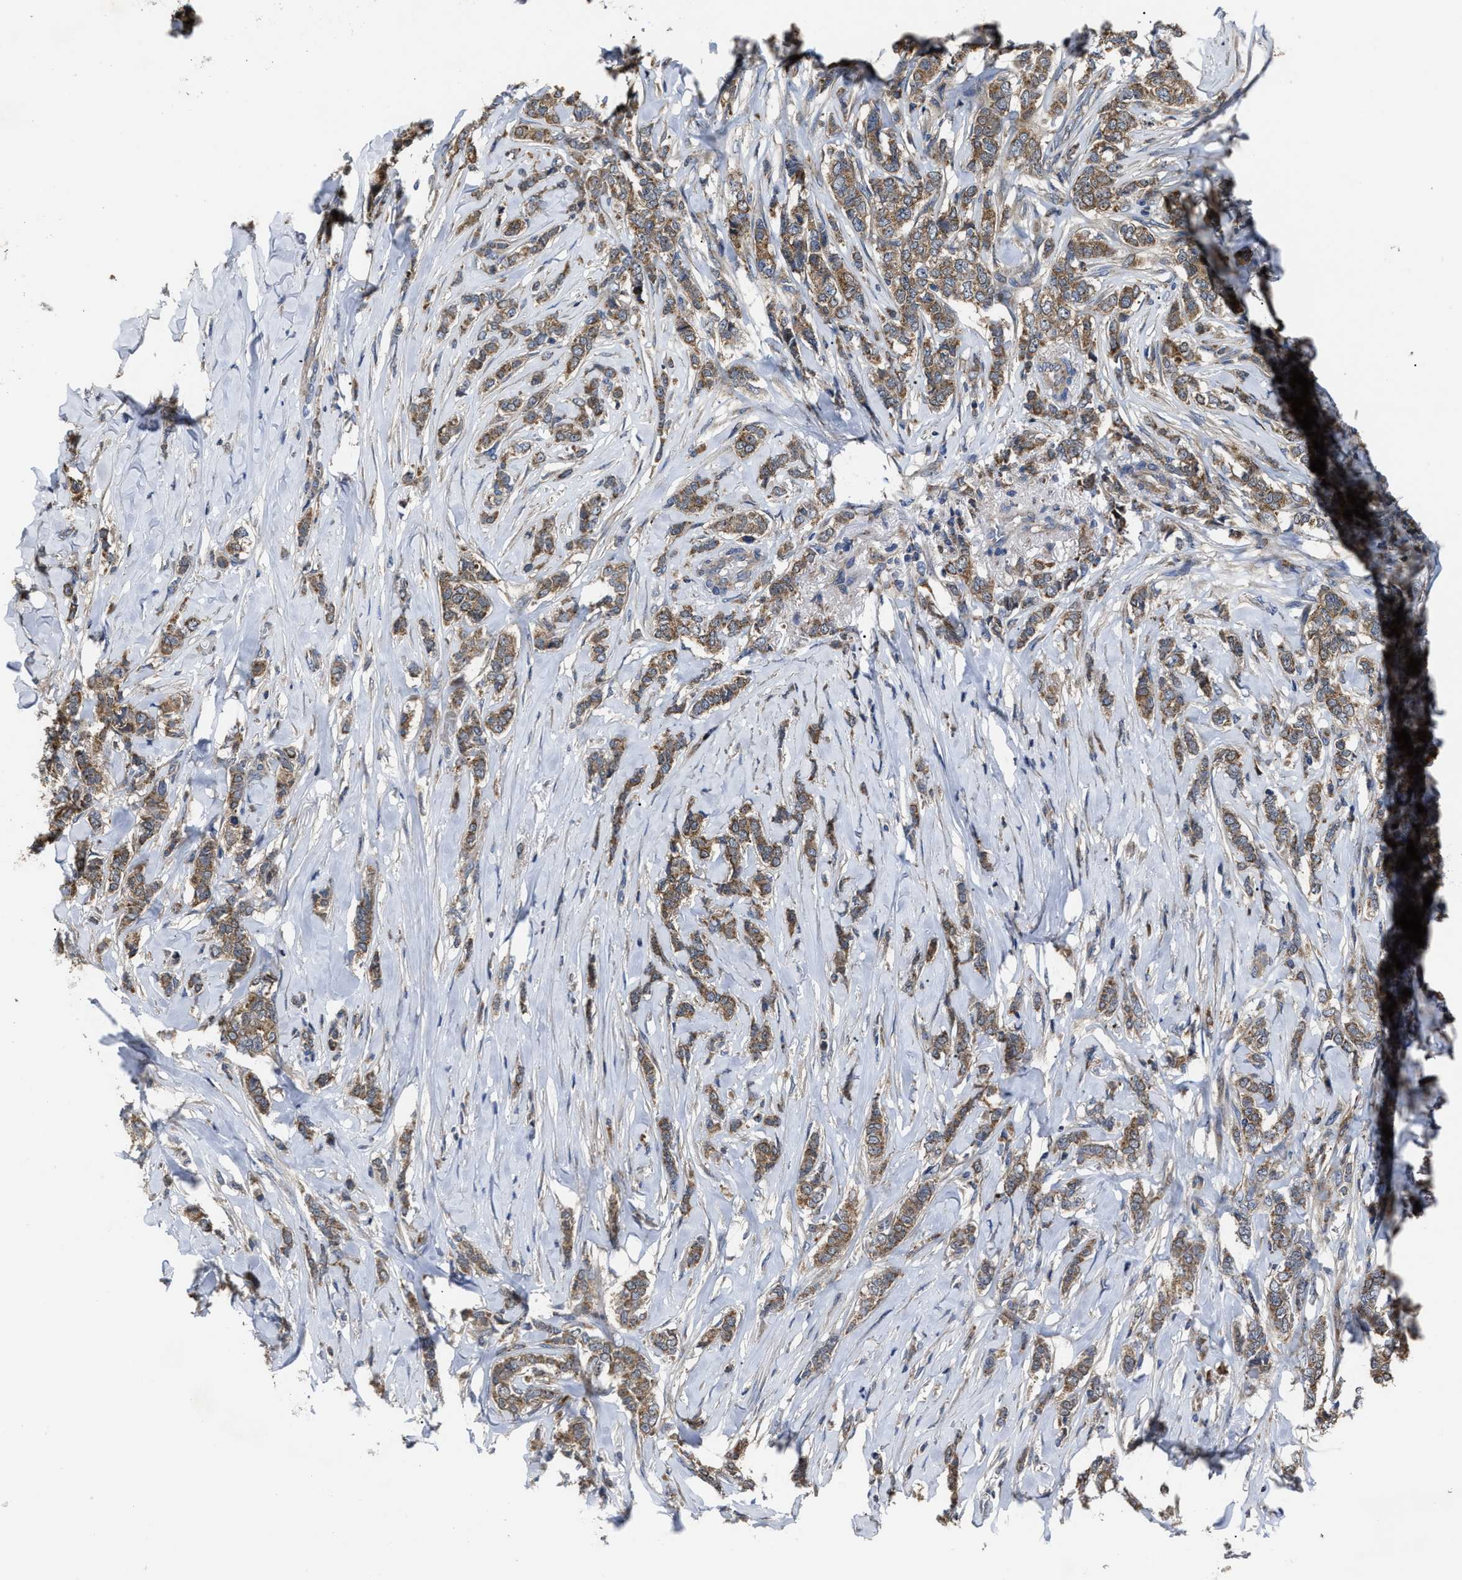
{"staining": {"intensity": "moderate", "quantity": ">75%", "location": "cytoplasmic/membranous"}, "tissue": "breast cancer", "cell_type": "Tumor cells", "image_type": "cancer", "snomed": [{"axis": "morphology", "description": "Lobular carcinoma"}, {"axis": "topography", "description": "Skin"}, {"axis": "topography", "description": "Breast"}], "caption": "Immunohistochemical staining of breast cancer shows medium levels of moderate cytoplasmic/membranous expression in about >75% of tumor cells.", "gene": "PASK", "patient": {"sex": "female", "age": 46}}